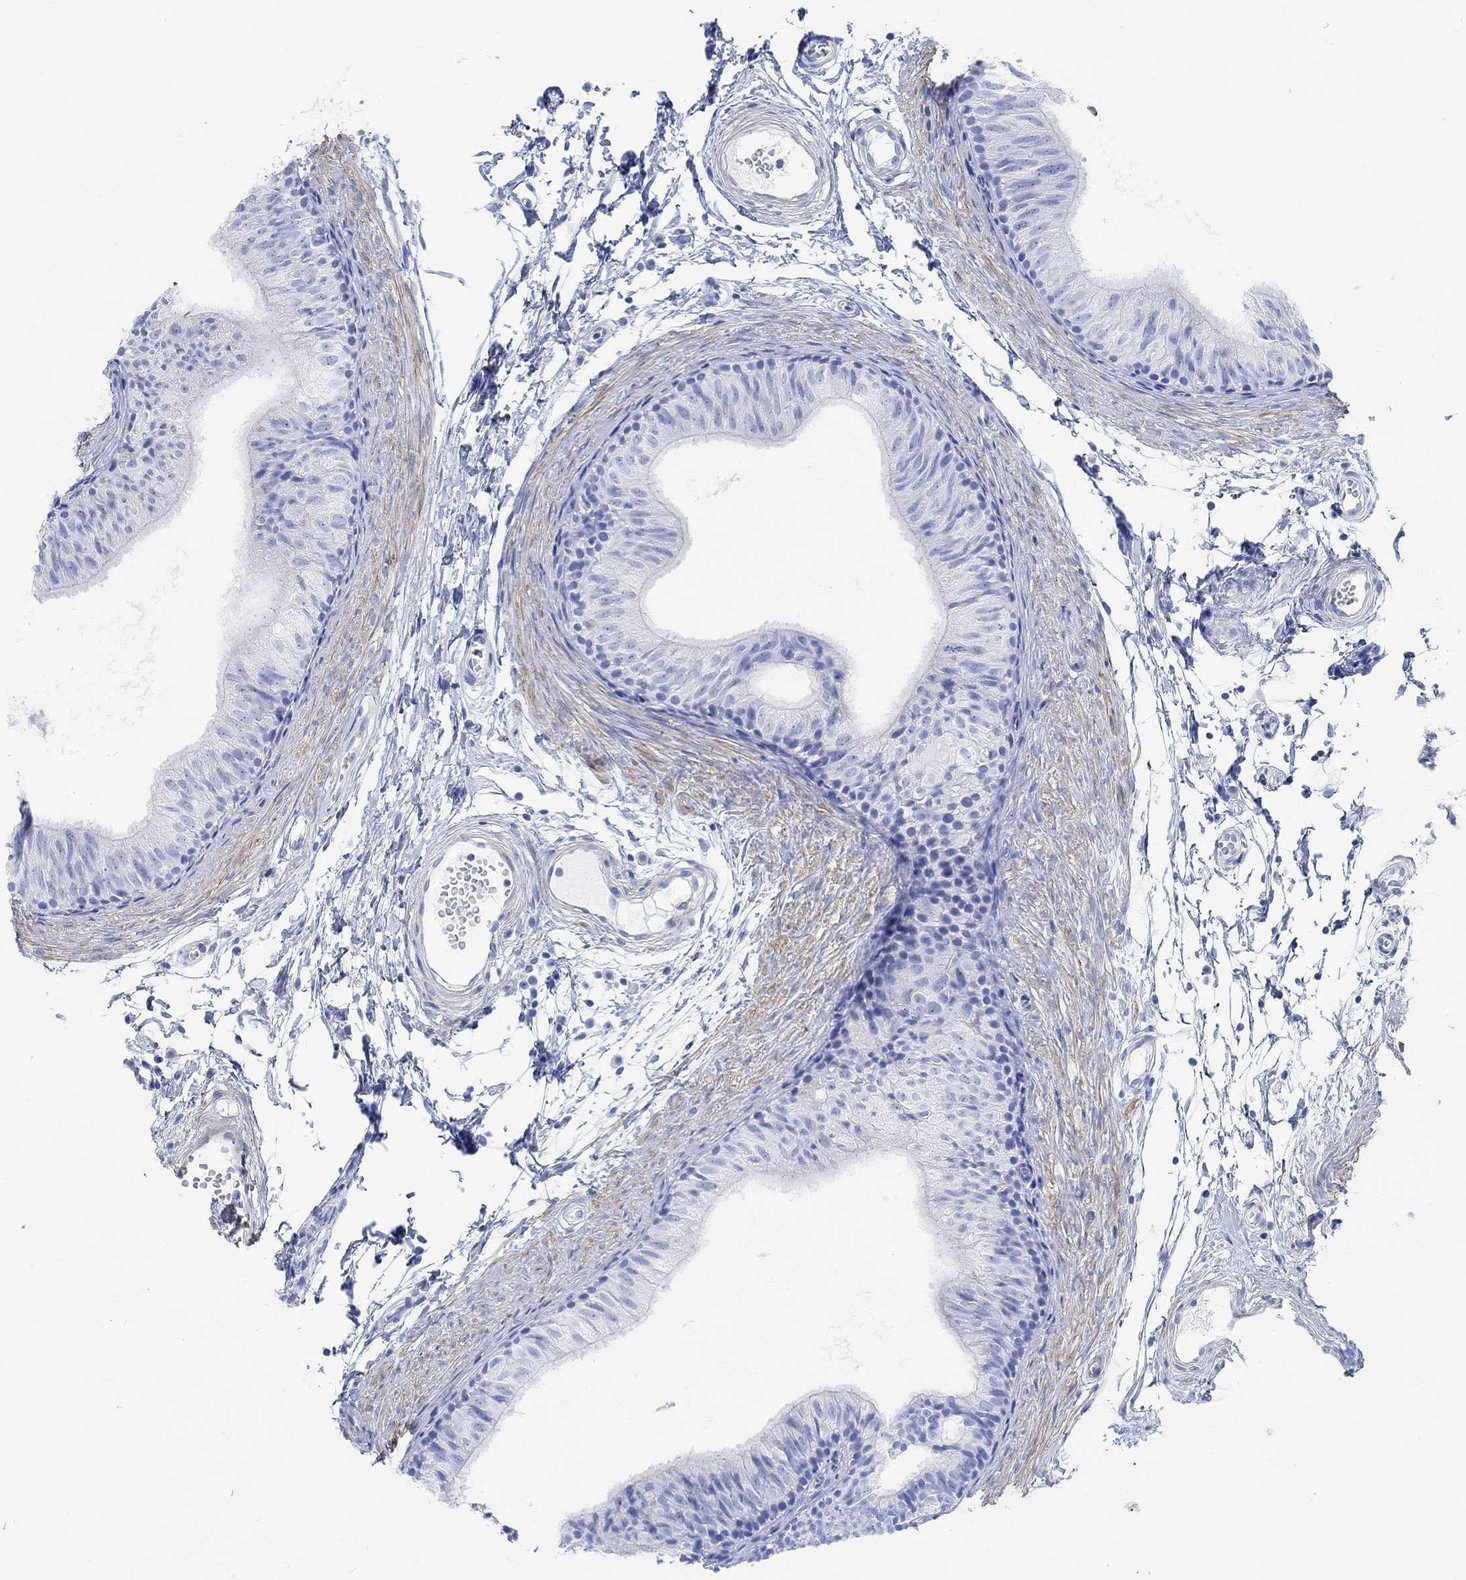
{"staining": {"intensity": "negative", "quantity": "none", "location": "none"}, "tissue": "epididymis", "cell_type": "Glandular cells", "image_type": "normal", "snomed": [{"axis": "morphology", "description": "Normal tissue, NOS"}, {"axis": "topography", "description": "Epididymis"}], "caption": "This is a histopathology image of immunohistochemistry staining of normal epididymis, which shows no expression in glandular cells.", "gene": "ANKRD33", "patient": {"sex": "male", "age": 22}}